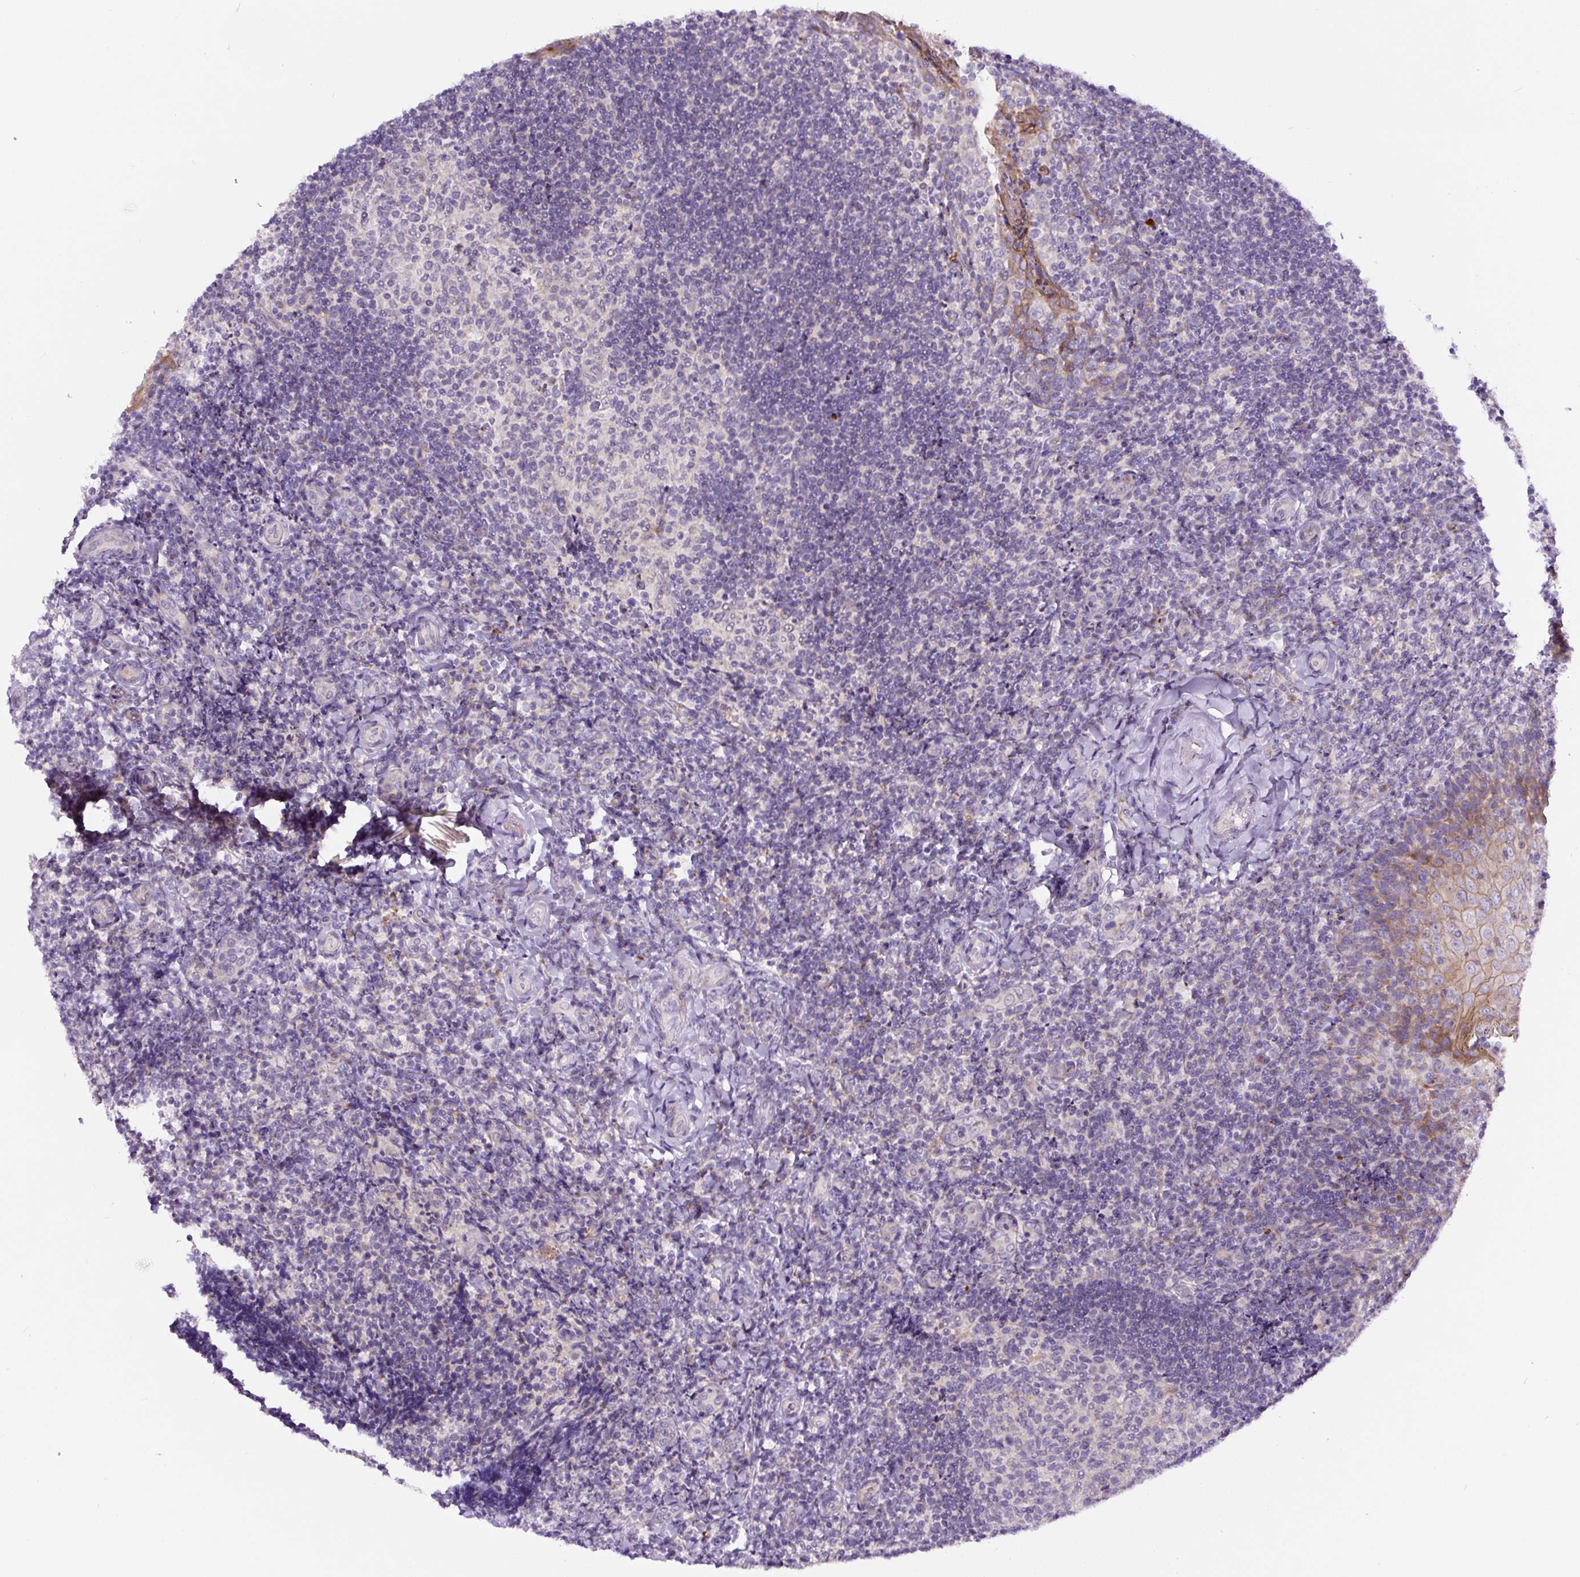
{"staining": {"intensity": "negative", "quantity": "none", "location": "none"}, "tissue": "tonsil", "cell_type": "Germinal center cells", "image_type": "normal", "snomed": [{"axis": "morphology", "description": "Normal tissue, NOS"}, {"axis": "topography", "description": "Tonsil"}], "caption": "Germinal center cells show no significant positivity in unremarkable tonsil. (DAB IHC visualized using brightfield microscopy, high magnification).", "gene": "HPS4", "patient": {"sex": "female", "age": 10}}